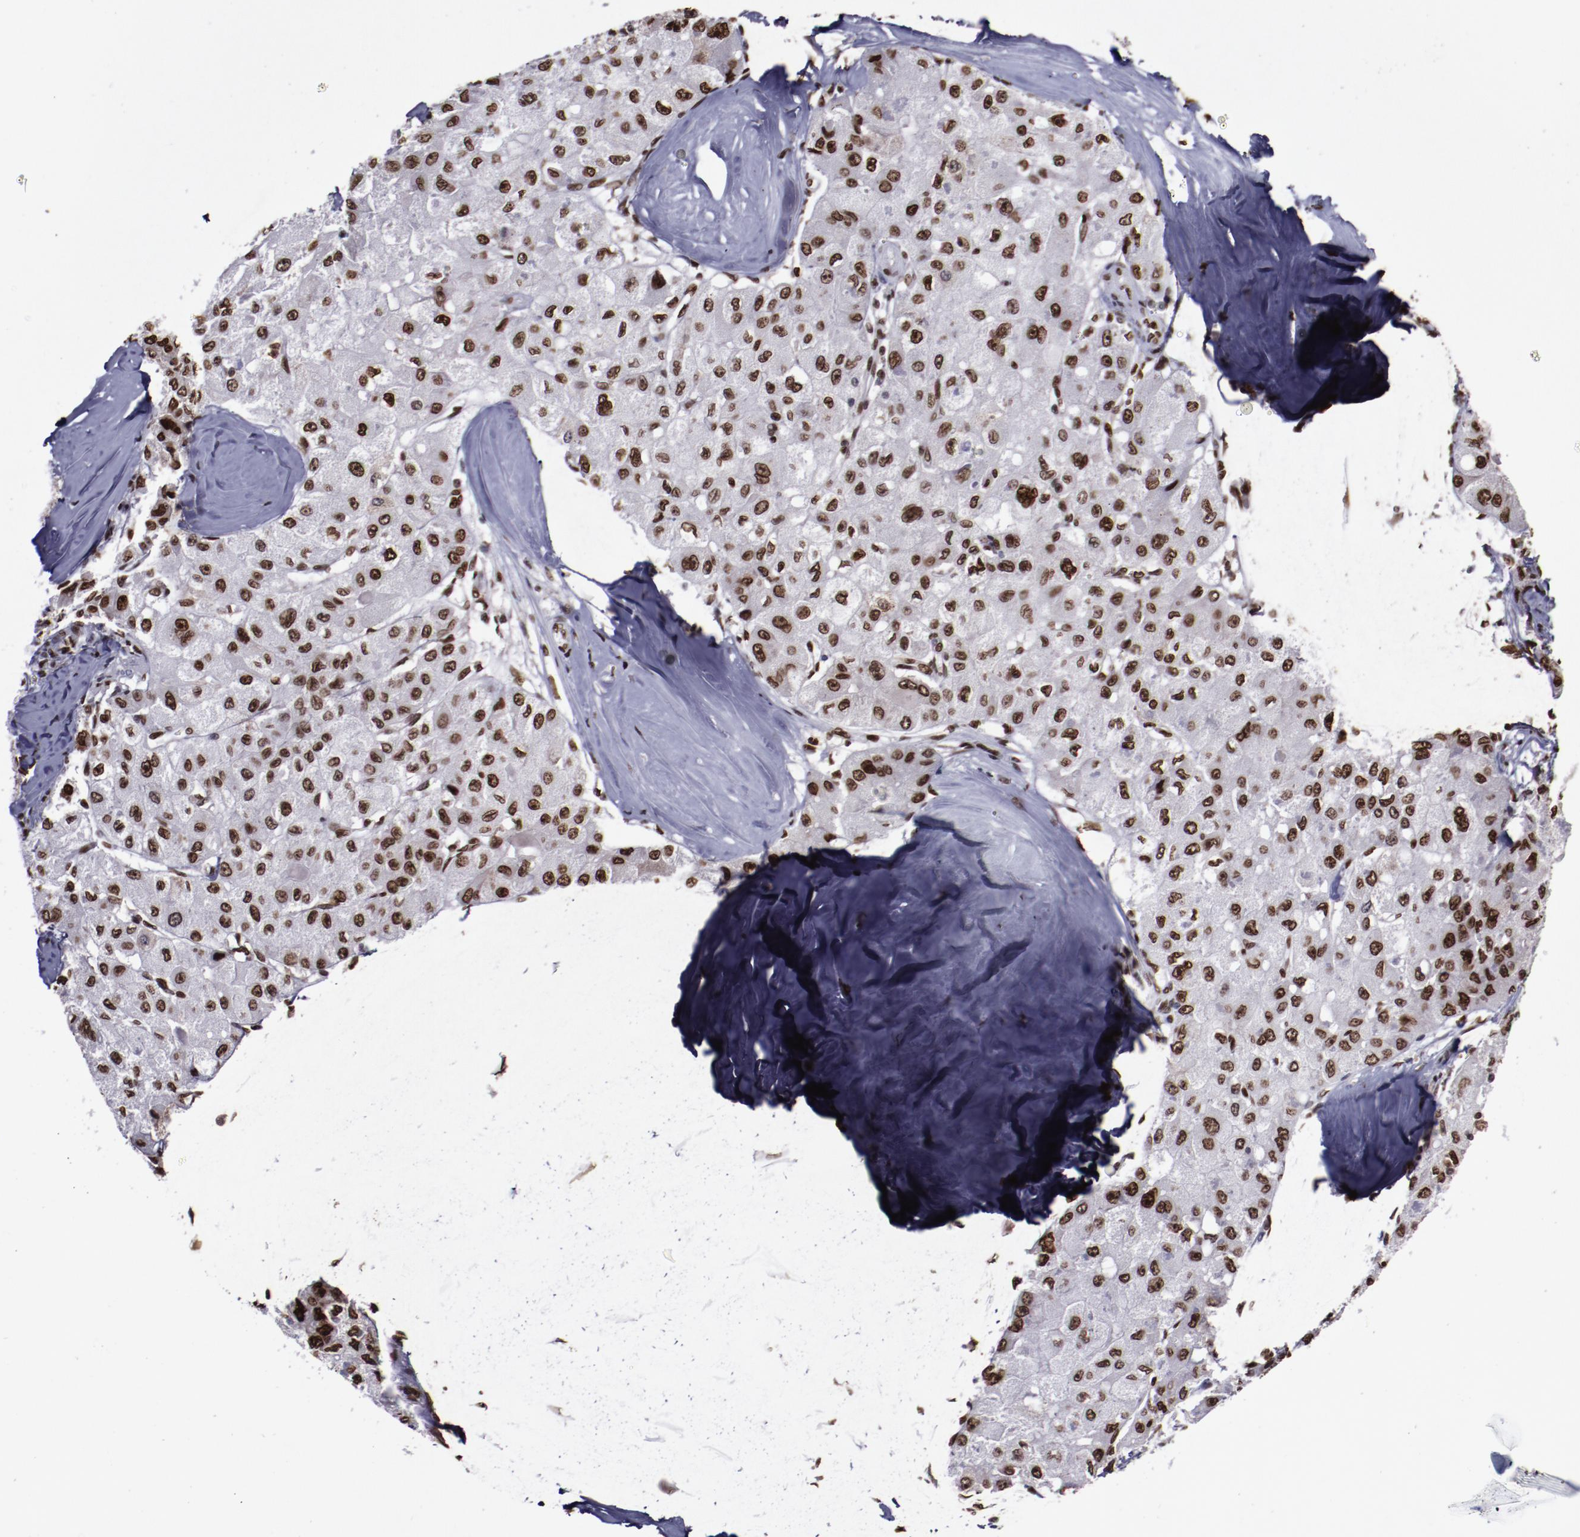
{"staining": {"intensity": "moderate", "quantity": ">75%", "location": "nuclear"}, "tissue": "liver cancer", "cell_type": "Tumor cells", "image_type": "cancer", "snomed": [{"axis": "morphology", "description": "Carcinoma, Hepatocellular, NOS"}, {"axis": "topography", "description": "Liver"}], "caption": "This is a micrograph of immunohistochemistry (IHC) staining of liver cancer (hepatocellular carcinoma), which shows moderate positivity in the nuclear of tumor cells.", "gene": "APEX1", "patient": {"sex": "male", "age": 80}}